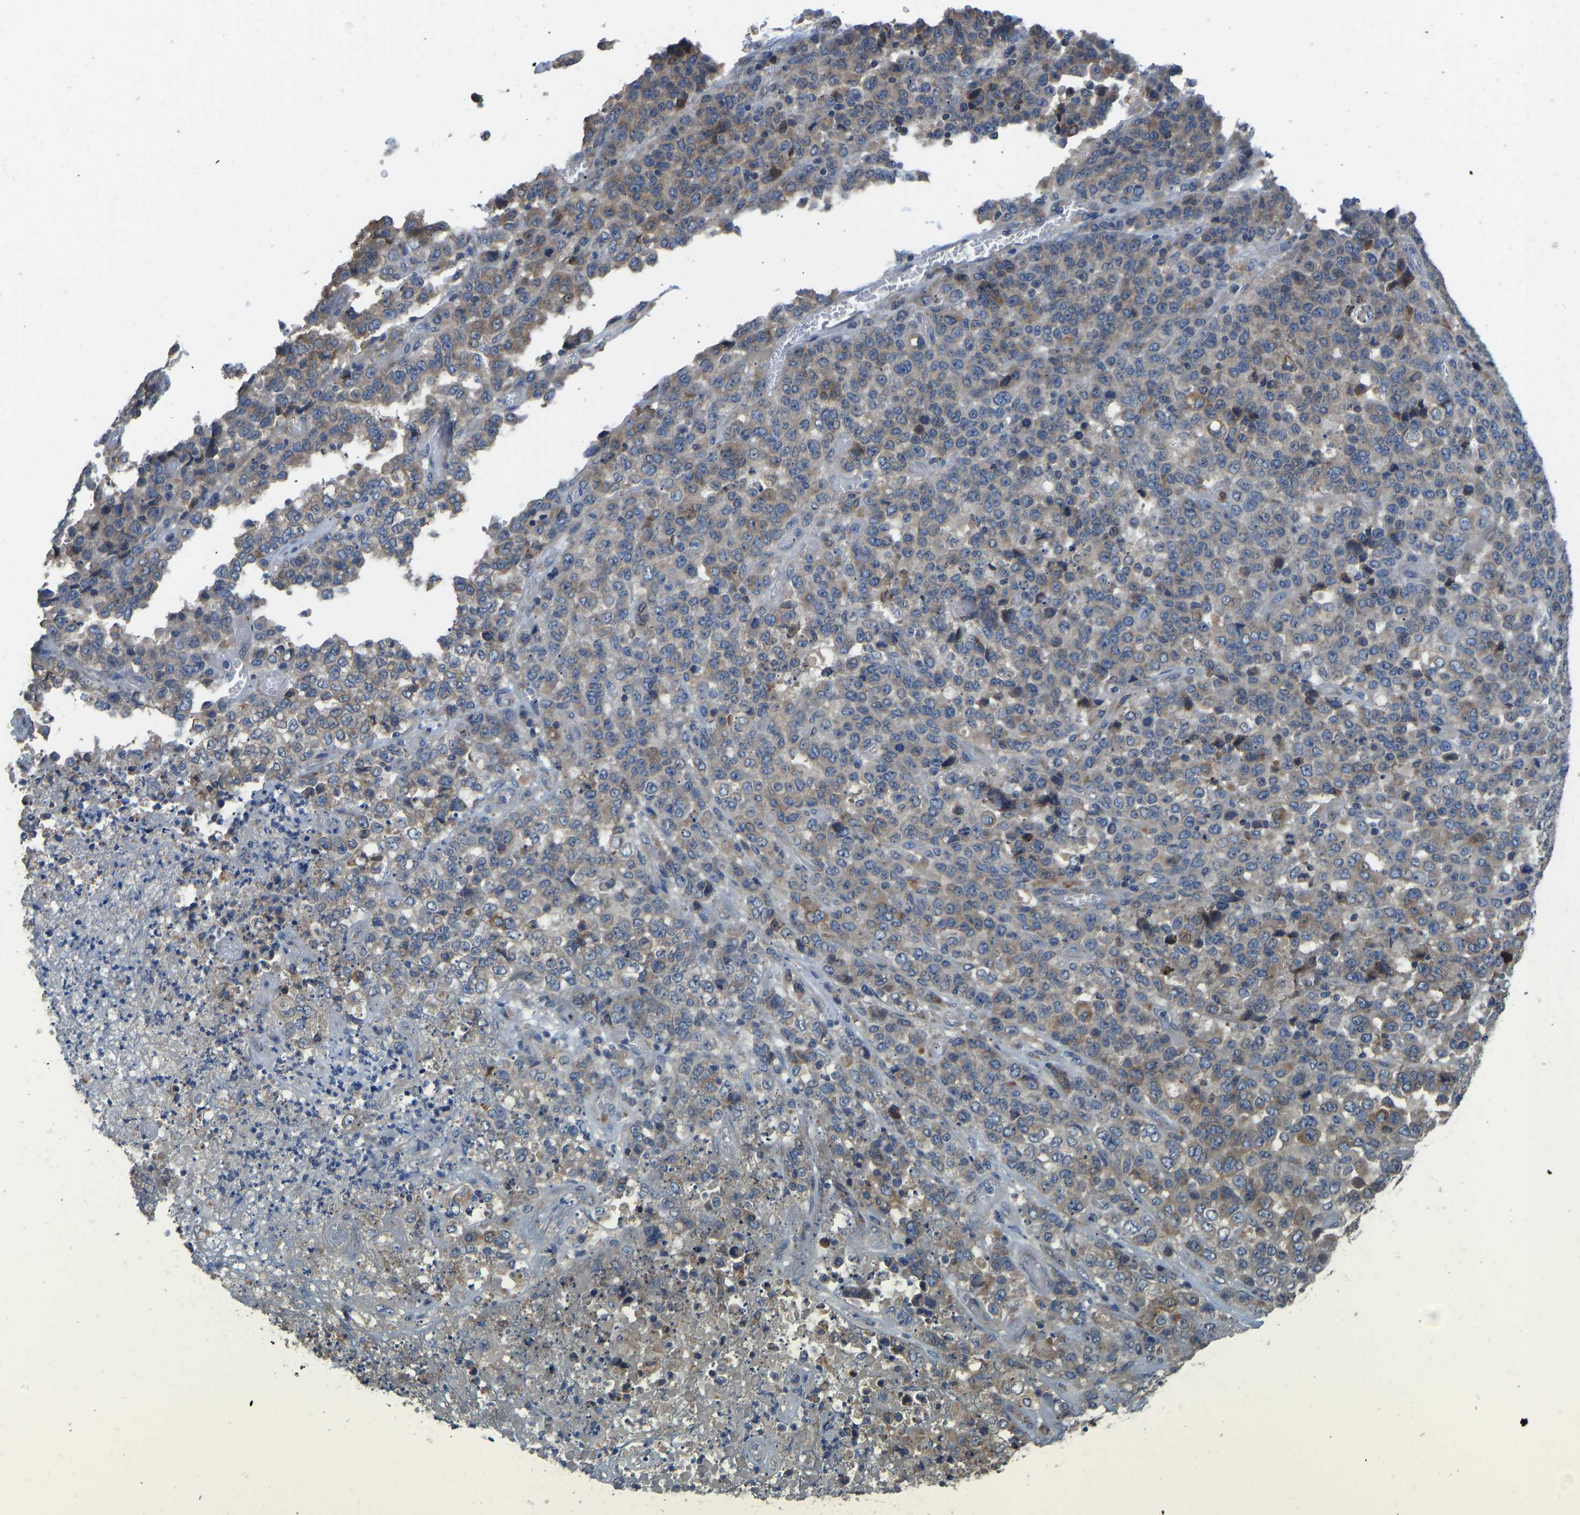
{"staining": {"intensity": "weak", "quantity": "25%-75%", "location": "cytoplasmic/membranous"}, "tissue": "stomach cancer", "cell_type": "Tumor cells", "image_type": "cancer", "snomed": [{"axis": "morphology", "description": "Adenocarcinoma, NOS"}, {"axis": "topography", "description": "Stomach"}], "caption": "Tumor cells exhibit weak cytoplasmic/membranous staining in about 25%-75% of cells in adenocarcinoma (stomach). The staining is performed using DAB (3,3'-diaminobenzidine) brown chromogen to label protein expression. The nuclei are counter-stained blue using hematoxylin.", "gene": "RBP1", "patient": {"sex": "female", "age": 73}}